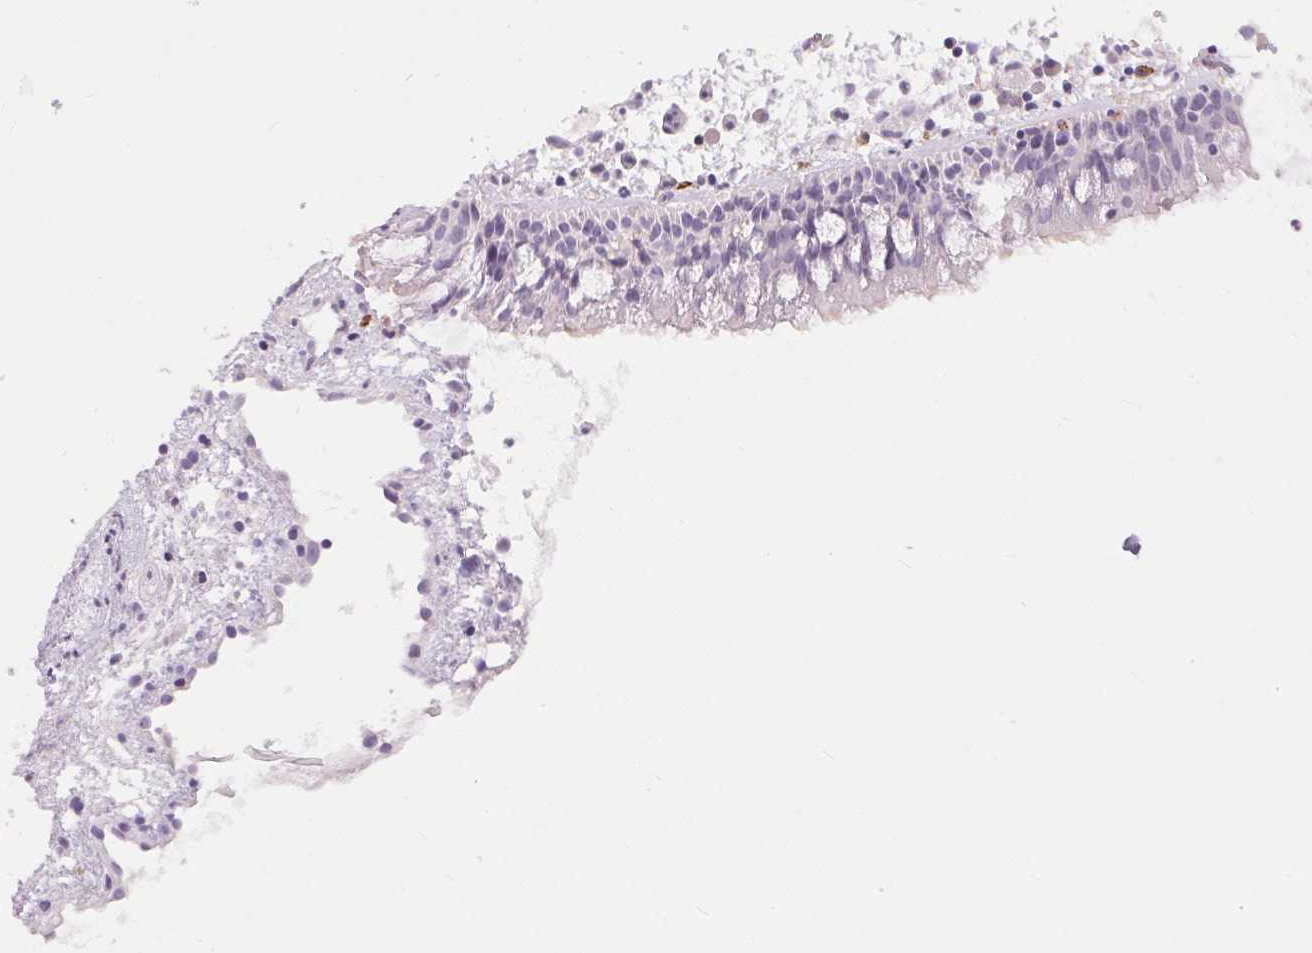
{"staining": {"intensity": "negative", "quantity": "none", "location": "none"}, "tissue": "nasopharynx", "cell_type": "Respiratory epithelial cells", "image_type": "normal", "snomed": [{"axis": "morphology", "description": "Normal tissue, NOS"}, {"axis": "topography", "description": "Nasopharynx"}], "caption": "IHC micrograph of normal nasopharynx: human nasopharynx stained with DAB reveals no significant protein staining in respiratory epithelial cells. (DAB immunohistochemistry (IHC) with hematoxylin counter stain).", "gene": "PNLIPRP3", "patient": {"sex": "male", "age": 31}}